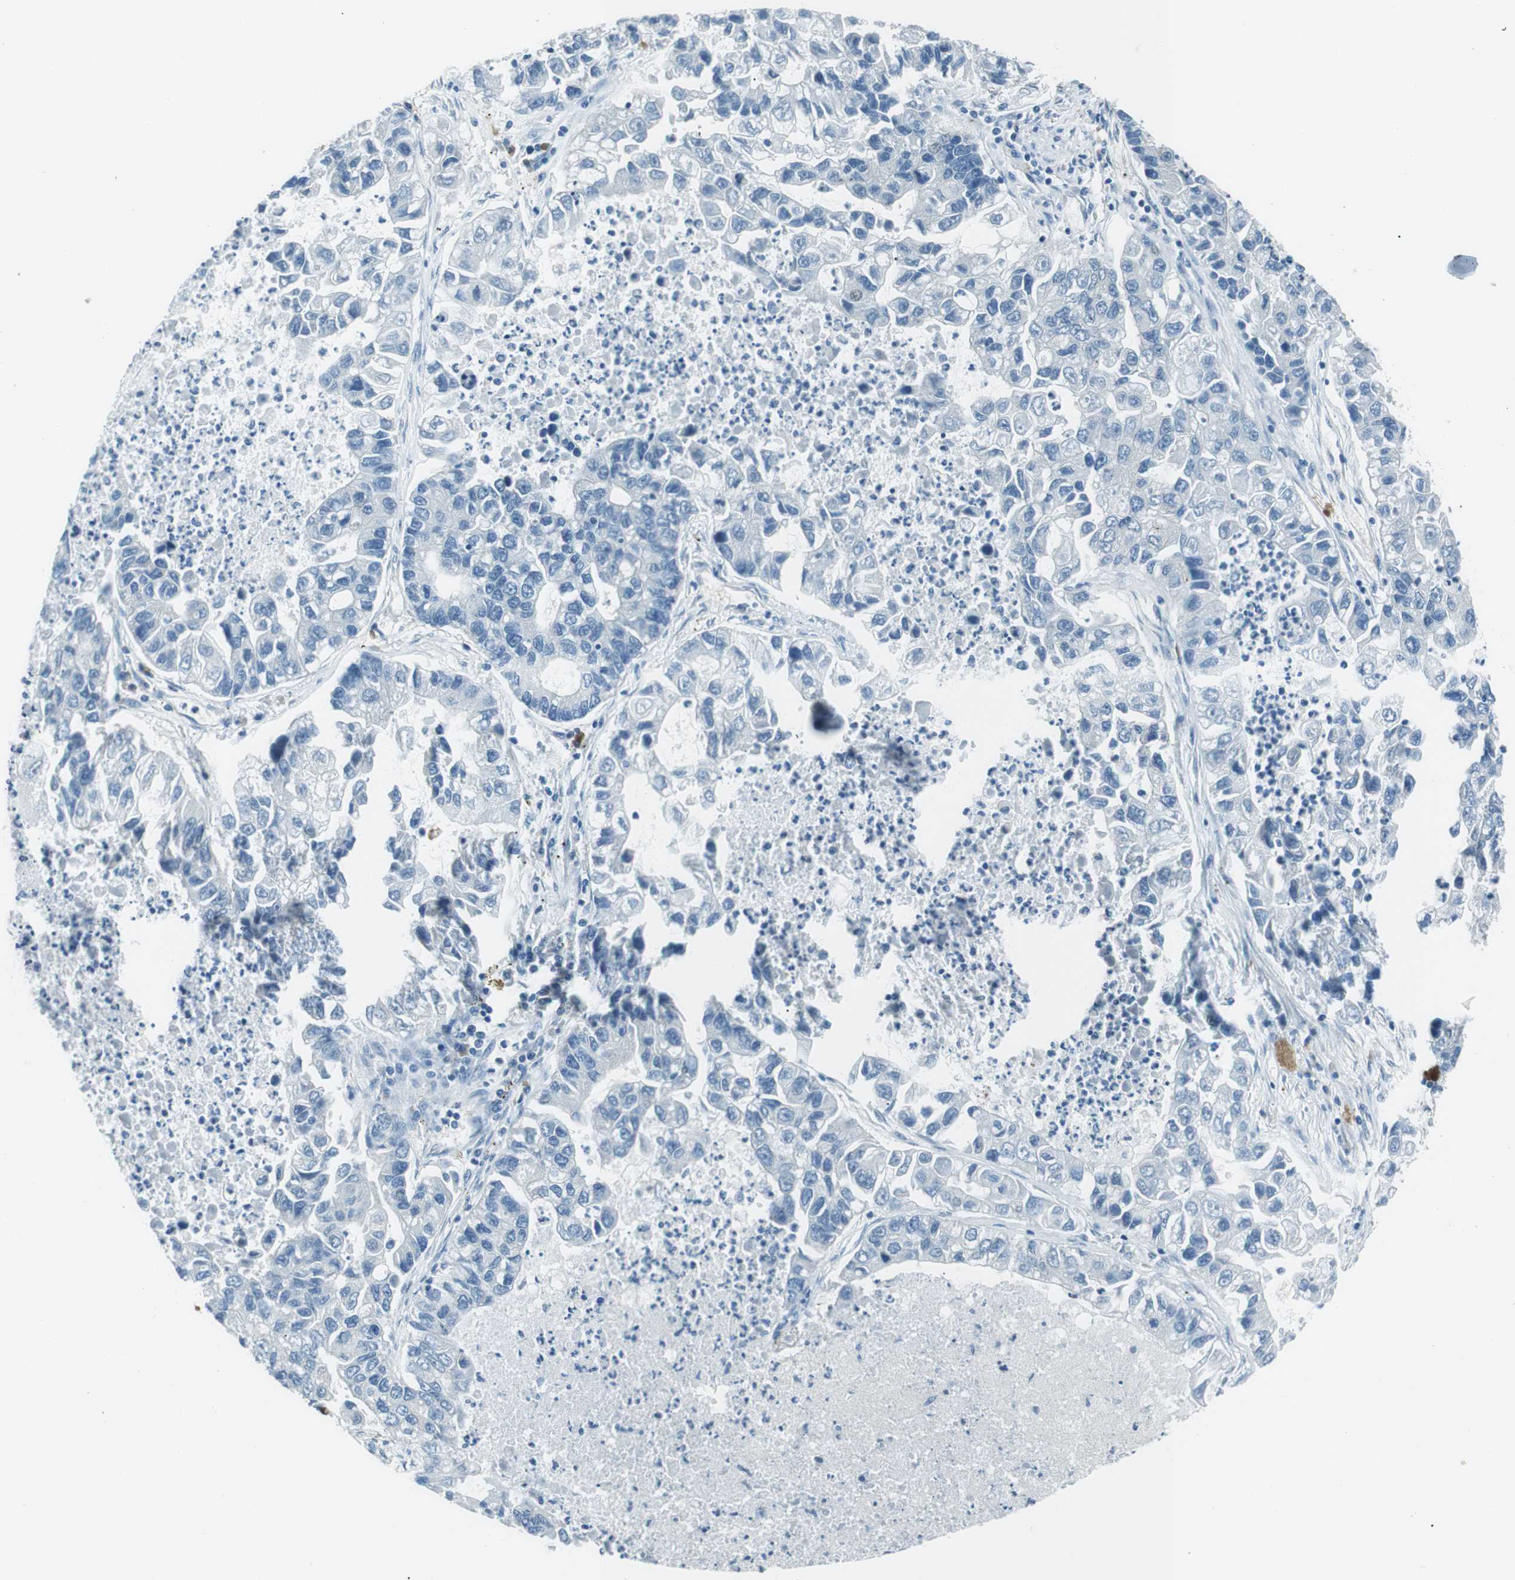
{"staining": {"intensity": "negative", "quantity": "none", "location": "none"}, "tissue": "lung cancer", "cell_type": "Tumor cells", "image_type": "cancer", "snomed": [{"axis": "morphology", "description": "Adenocarcinoma, NOS"}, {"axis": "topography", "description": "Lung"}], "caption": "Lung cancer (adenocarcinoma) stained for a protein using immunohistochemistry displays no positivity tumor cells.", "gene": "ST6GAL1", "patient": {"sex": "female", "age": 51}}